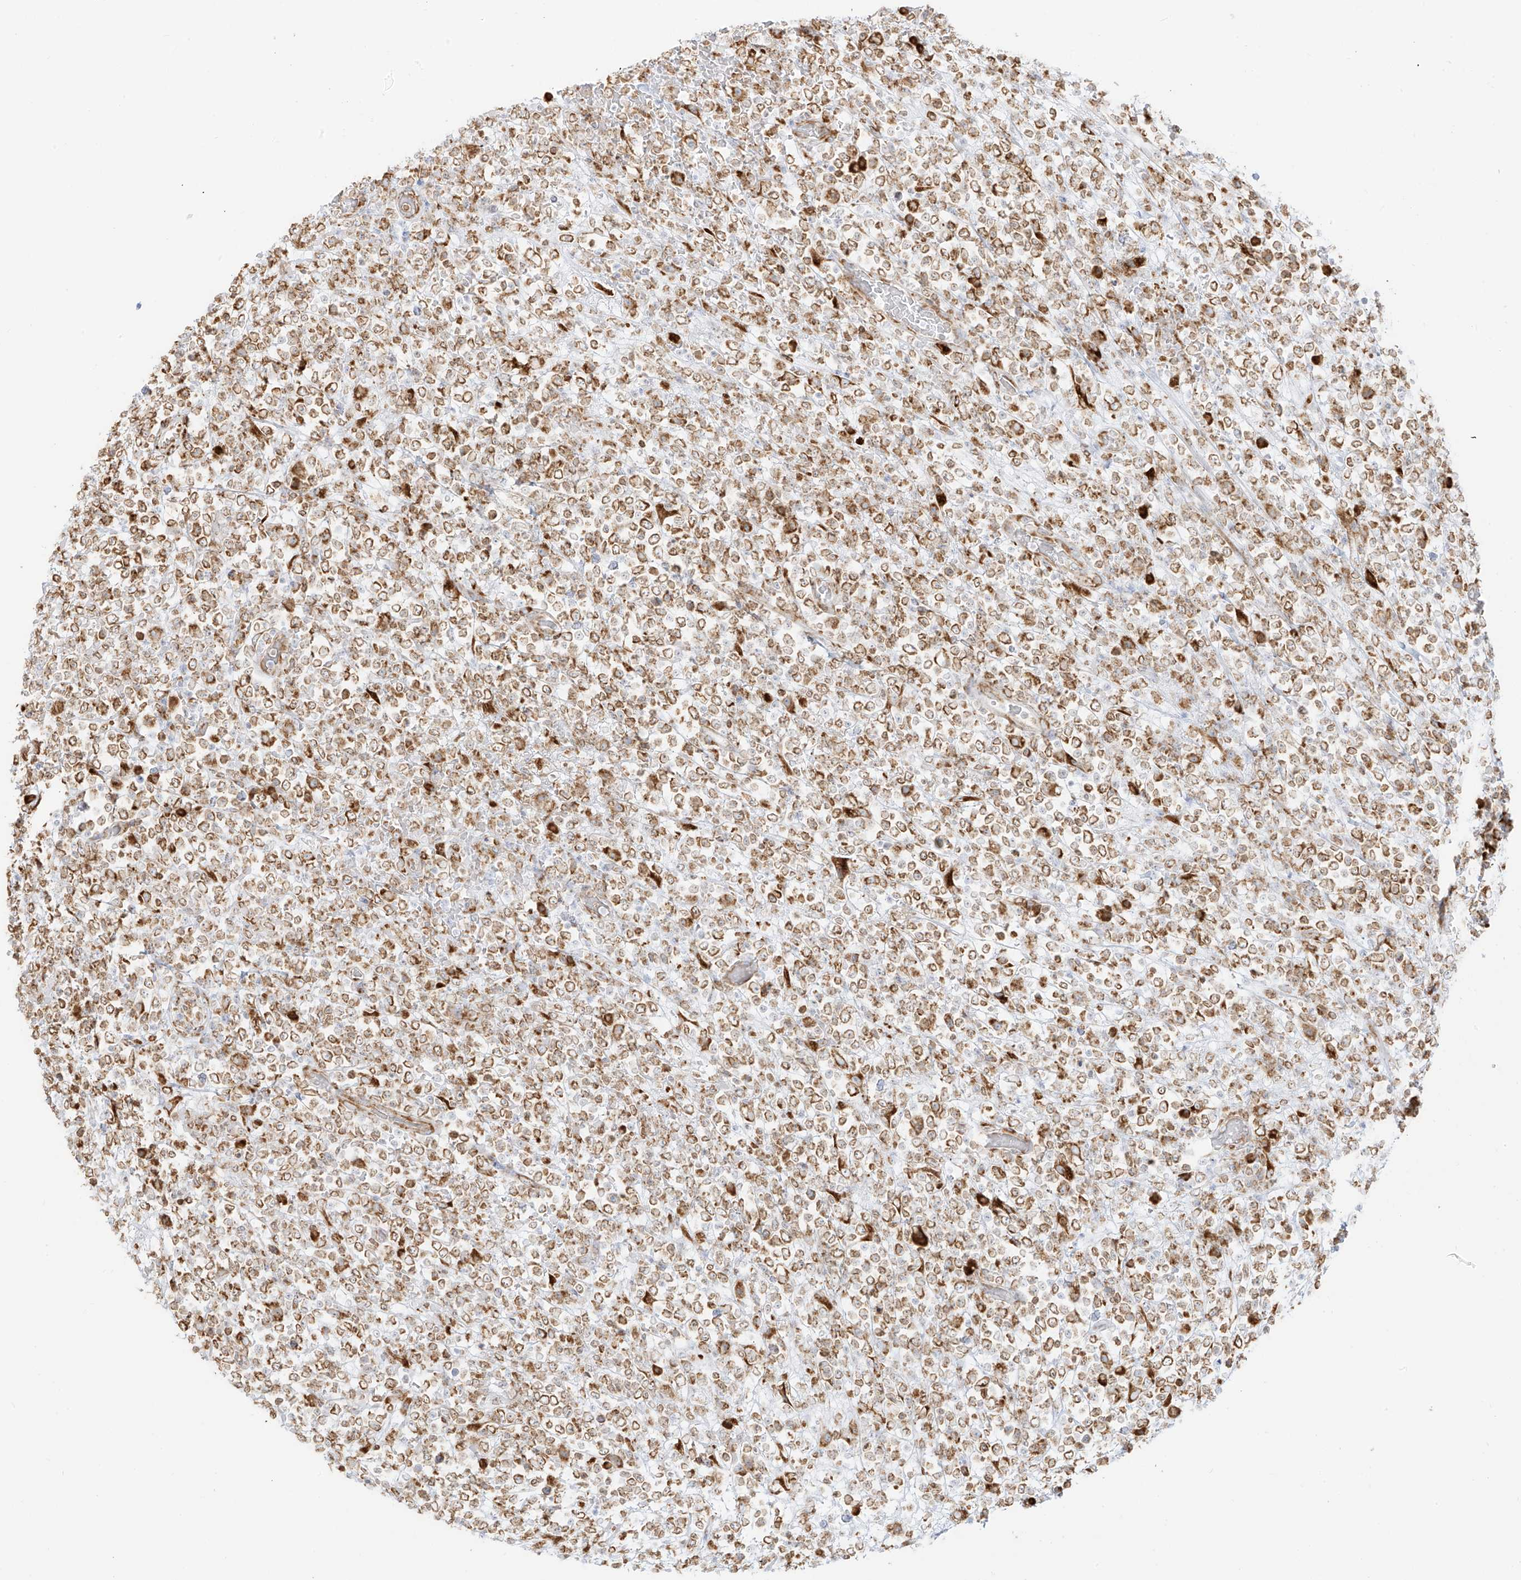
{"staining": {"intensity": "weak", "quantity": ">75%", "location": "cytoplasmic/membranous"}, "tissue": "lymphoma", "cell_type": "Tumor cells", "image_type": "cancer", "snomed": [{"axis": "morphology", "description": "Malignant lymphoma, non-Hodgkin's type, High grade"}, {"axis": "topography", "description": "Colon"}], "caption": "Lymphoma was stained to show a protein in brown. There is low levels of weak cytoplasmic/membranous expression in approximately >75% of tumor cells. (Brightfield microscopy of DAB IHC at high magnification).", "gene": "LRRC59", "patient": {"sex": "female", "age": 53}}